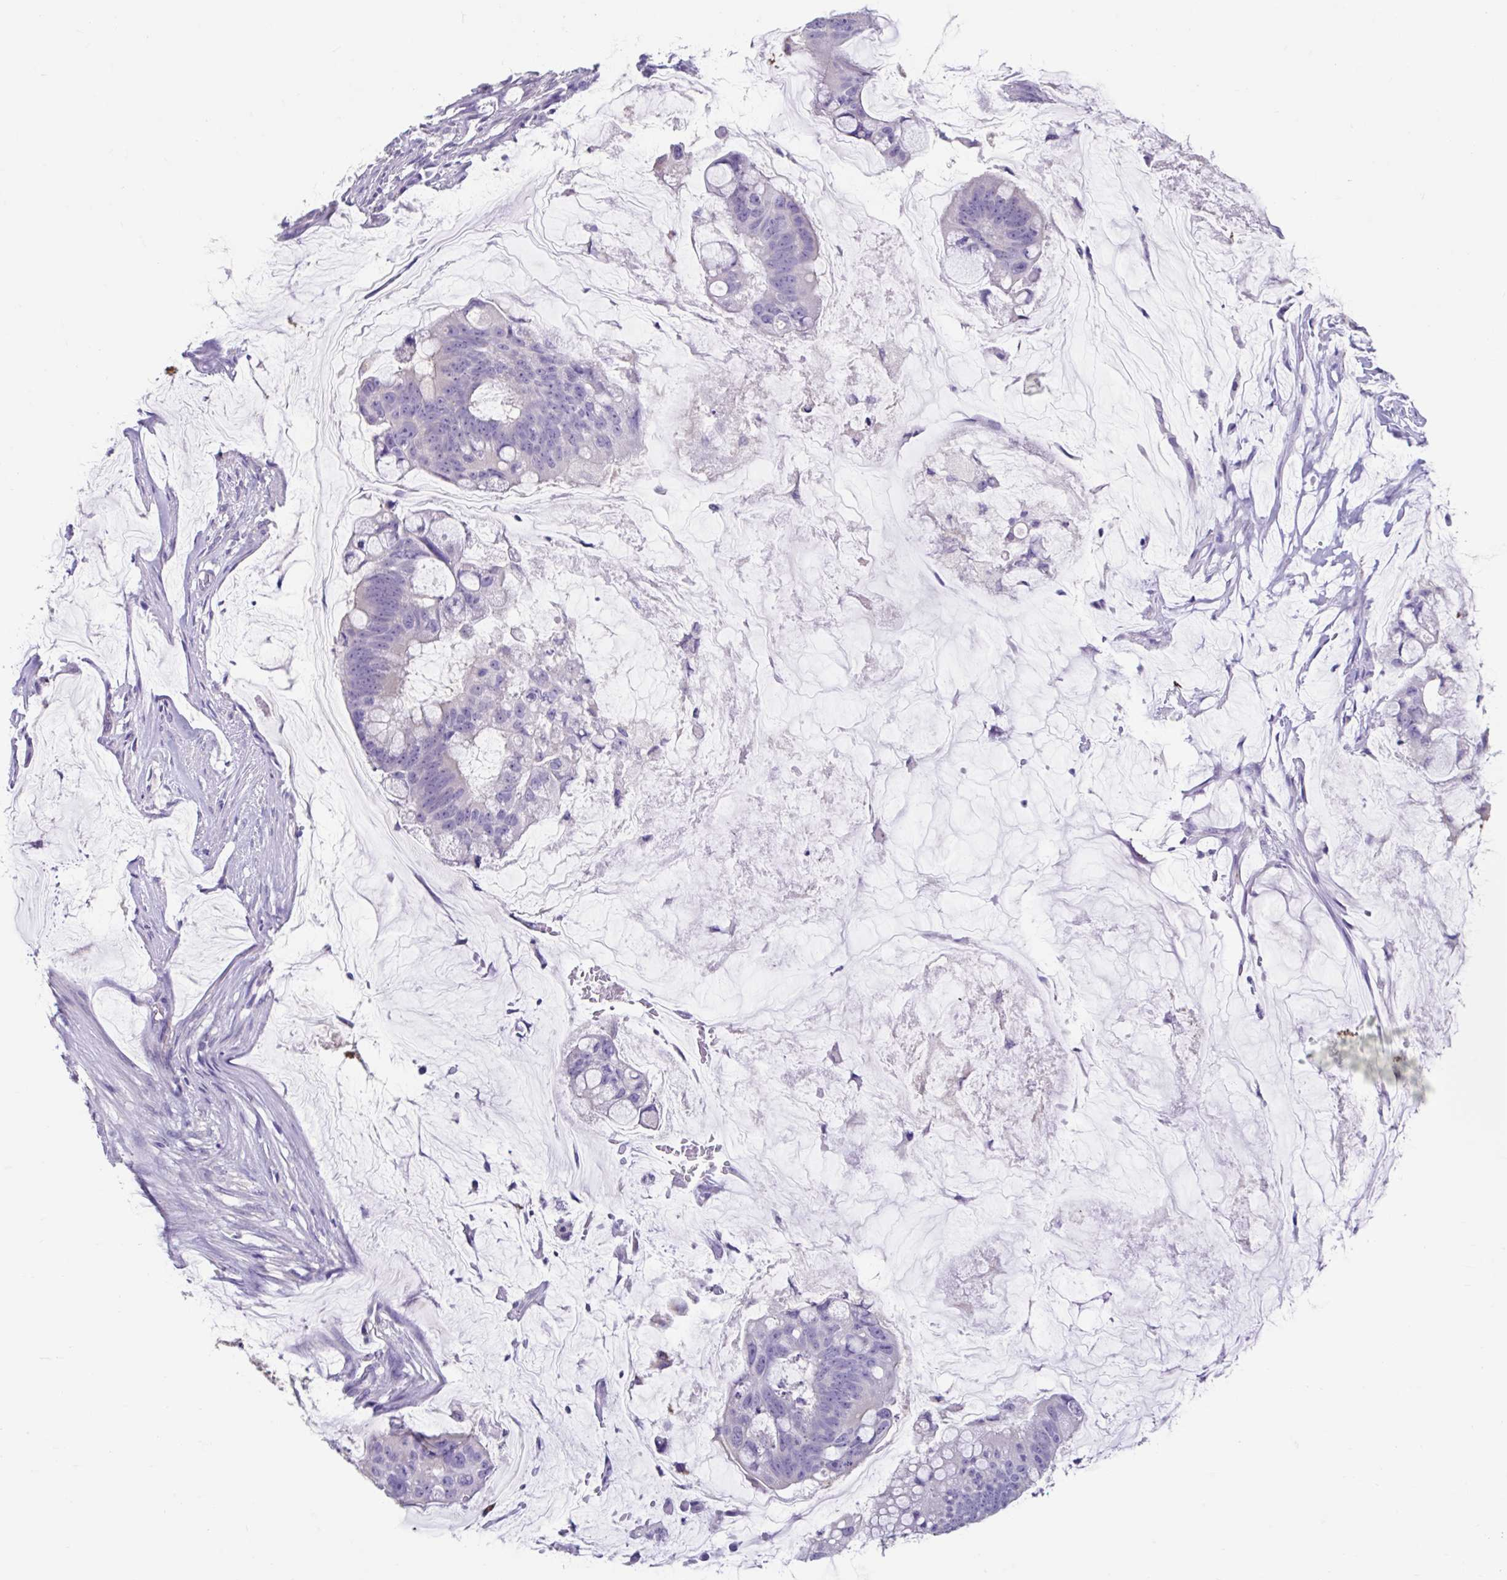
{"staining": {"intensity": "negative", "quantity": "none", "location": "none"}, "tissue": "colorectal cancer", "cell_type": "Tumor cells", "image_type": "cancer", "snomed": [{"axis": "morphology", "description": "Adenocarcinoma, NOS"}, {"axis": "topography", "description": "Colon"}], "caption": "Immunohistochemical staining of human colorectal adenocarcinoma reveals no significant staining in tumor cells. (DAB (3,3'-diaminobenzidine) IHC with hematoxylin counter stain).", "gene": "GPR162", "patient": {"sex": "male", "age": 62}}